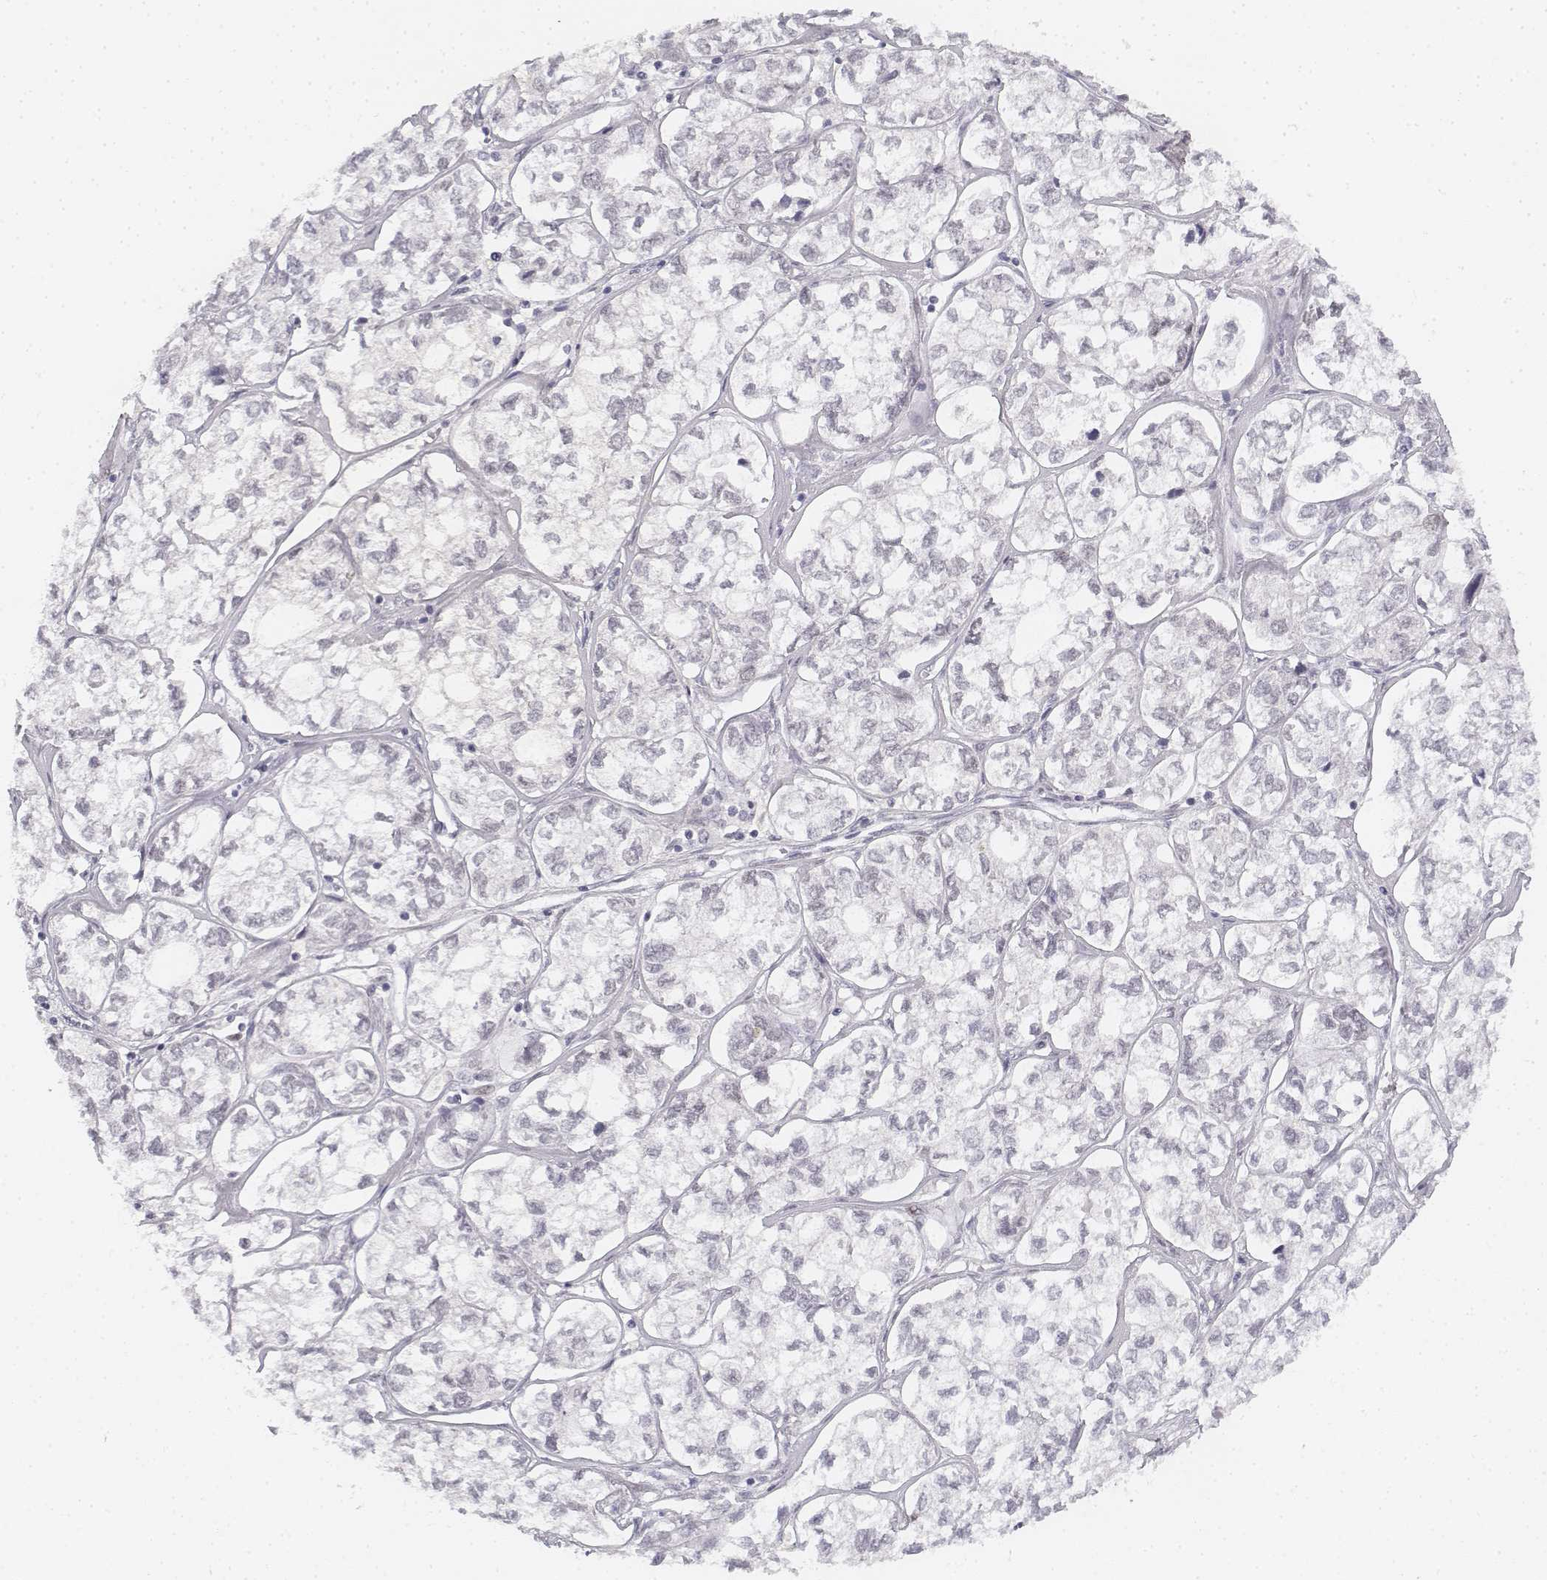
{"staining": {"intensity": "negative", "quantity": "none", "location": "none"}, "tissue": "ovarian cancer", "cell_type": "Tumor cells", "image_type": "cancer", "snomed": [{"axis": "morphology", "description": "Carcinoma, endometroid"}, {"axis": "topography", "description": "Ovary"}], "caption": "IHC photomicrograph of human ovarian endometroid carcinoma stained for a protein (brown), which demonstrates no staining in tumor cells. Brightfield microscopy of immunohistochemistry stained with DAB (3,3'-diaminobenzidine) (brown) and hematoxylin (blue), captured at high magnification.", "gene": "KRT84", "patient": {"sex": "female", "age": 64}}